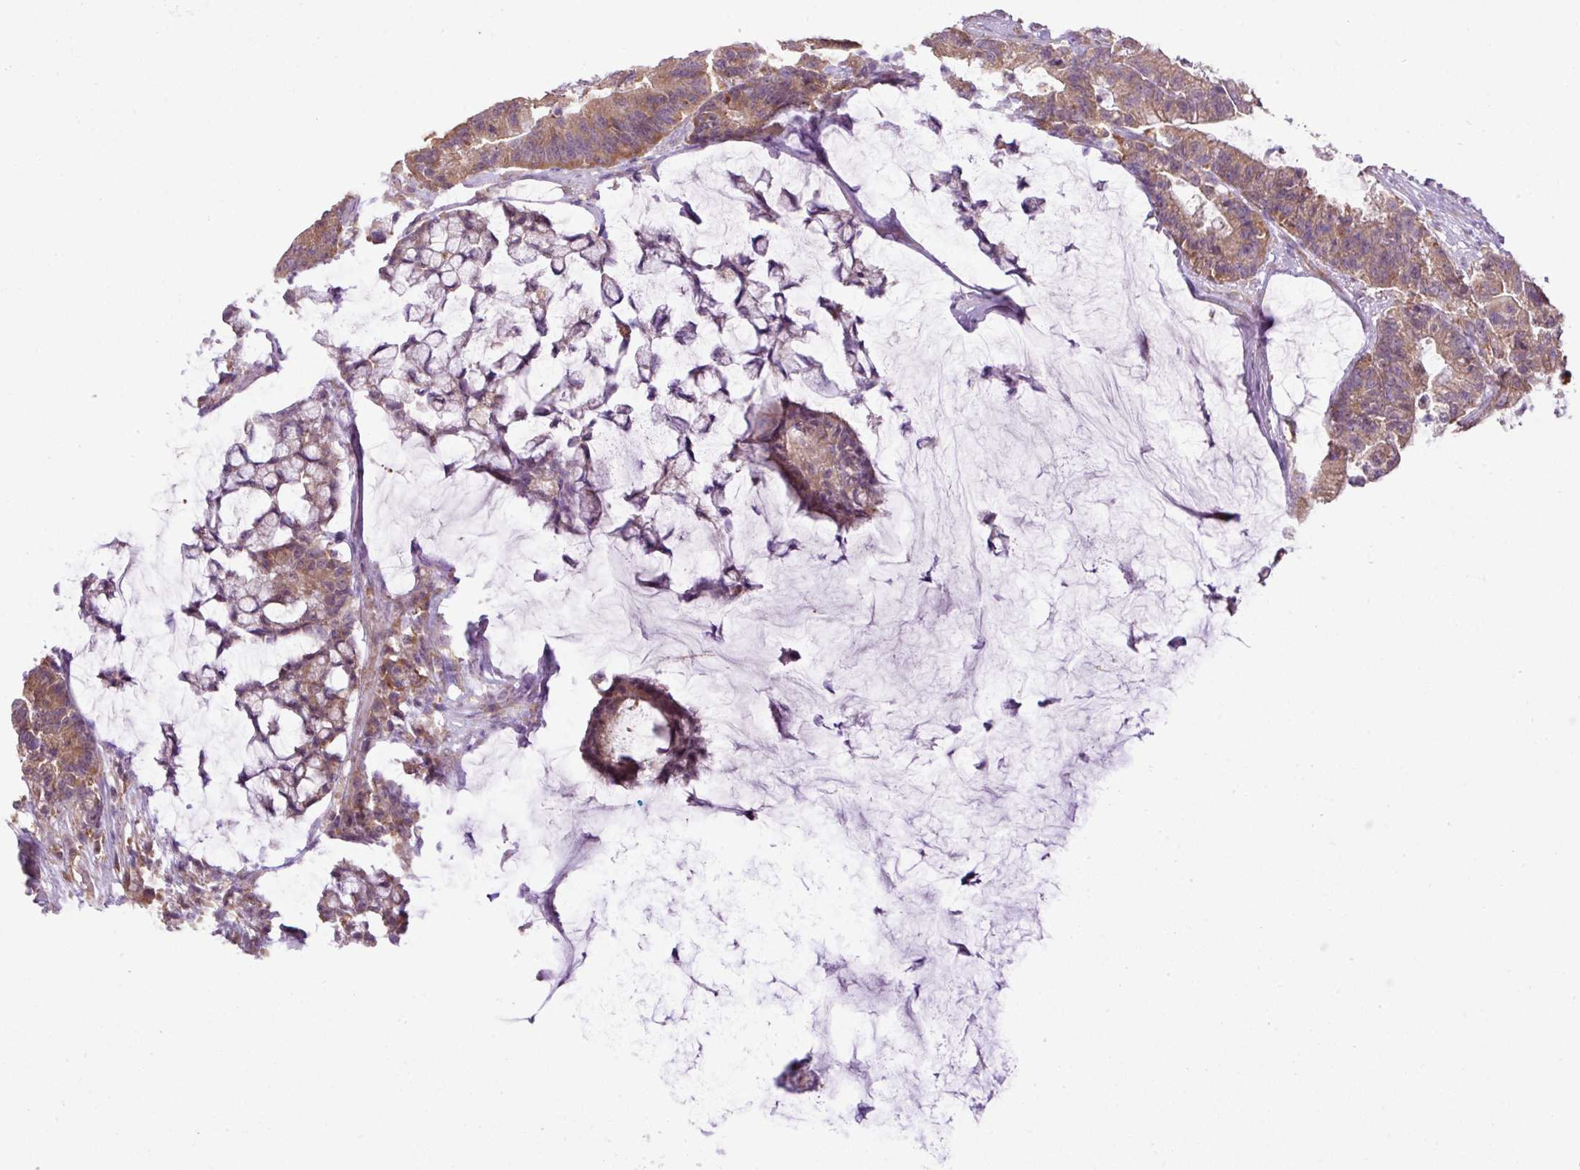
{"staining": {"intensity": "moderate", "quantity": ">75%", "location": "cytoplasmic/membranous"}, "tissue": "colorectal cancer", "cell_type": "Tumor cells", "image_type": "cancer", "snomed": [{"axis": "morphology", "description": "Adenocarcinoma, NOS"}, {"axis": "topography", "description": "Colon"}], "caption": "Colorectal cancer (adenocarcinoma) was stained to show a protein in brown. There is medium levels of moderate cytoplasmic/membranous staining in approximately >75% of tumor cells. The staining was performed using DAB, with brown indicating positive protein expression. Nuclei are stained blue with hematoxylin.", "gene": "DNAAF4", "patient": {"sex": "female", "age": 84}}